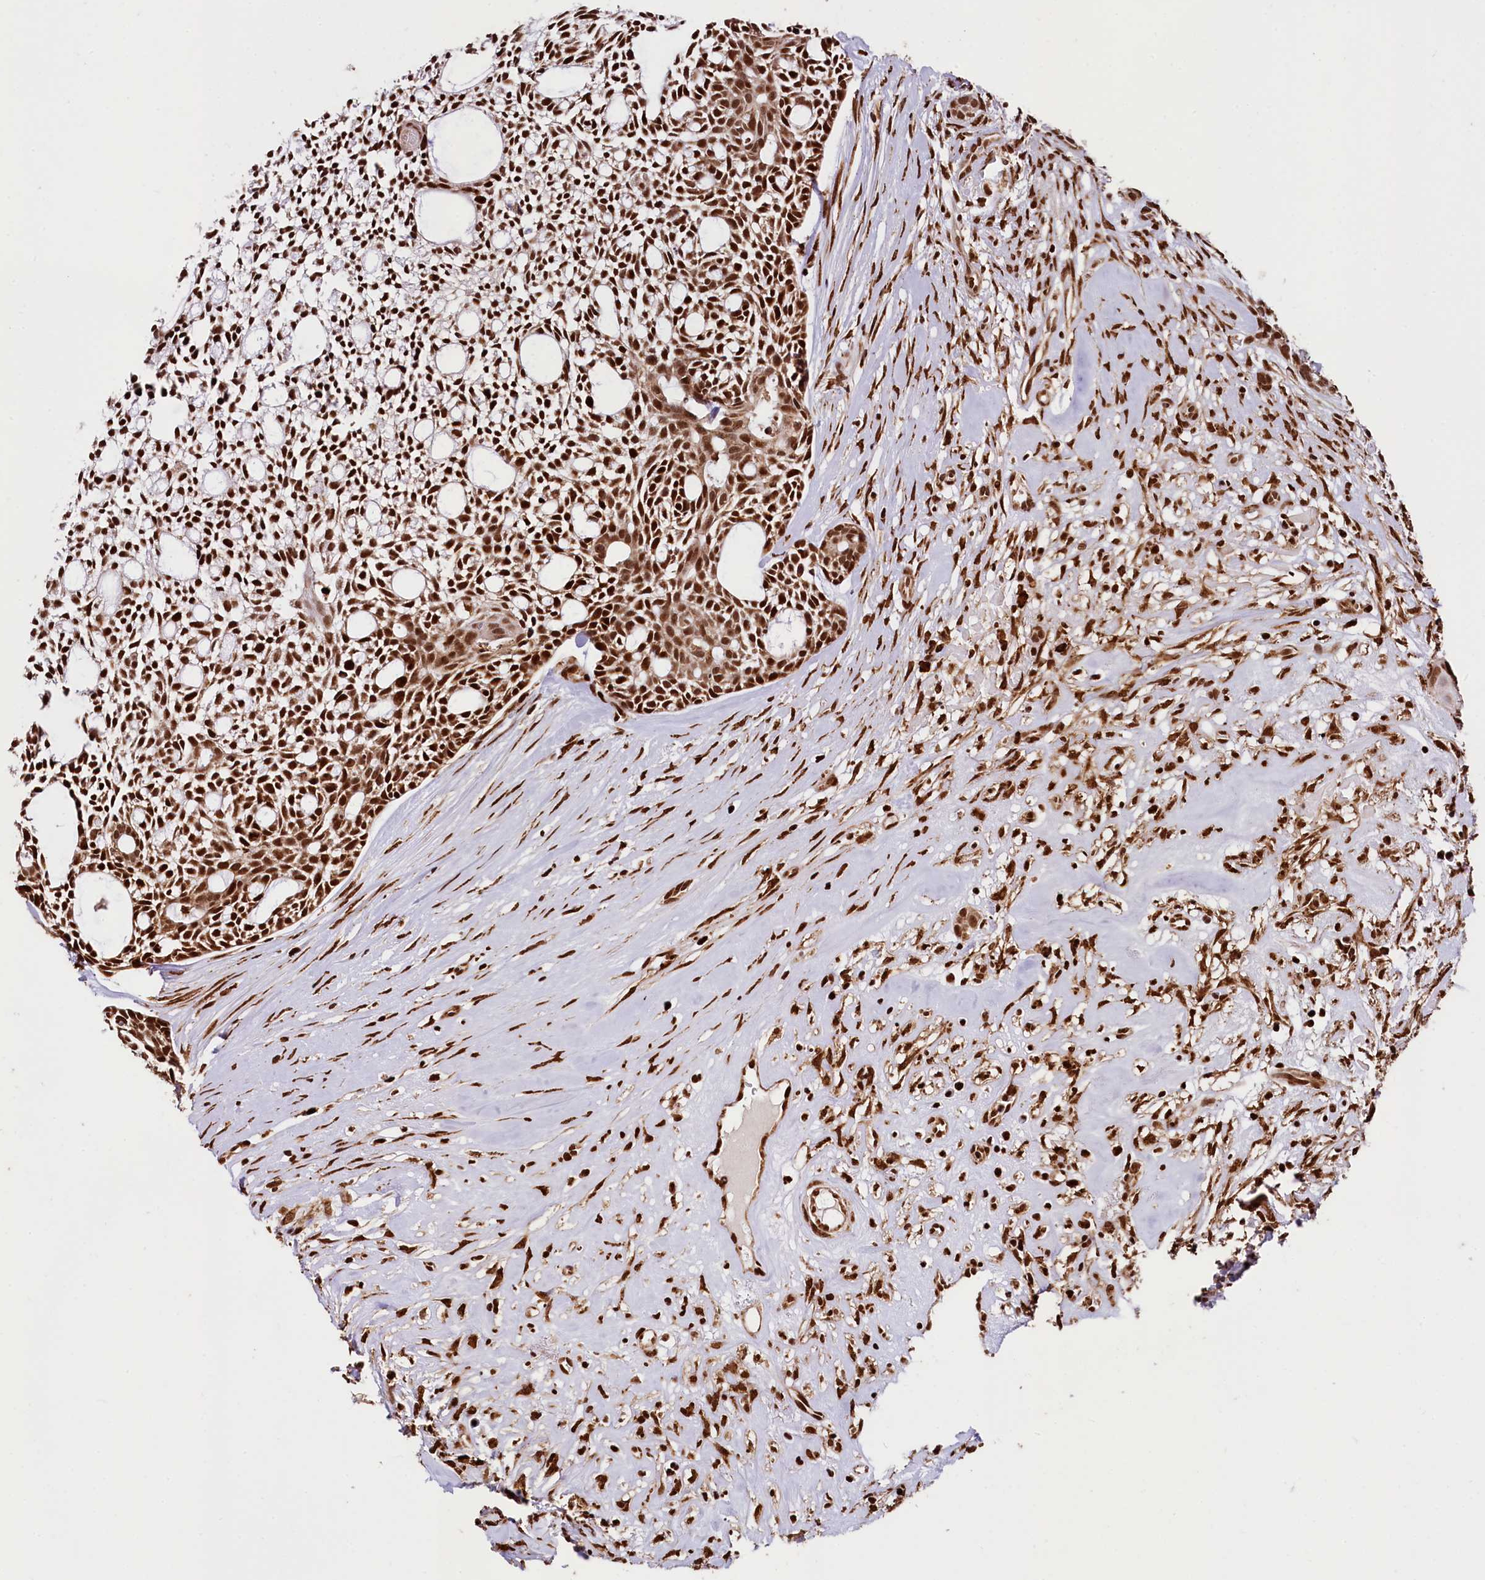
{"staining": {"intensity": "strong", "quantity": ">75%", "location": "nuclear"}, "tissue": "head and neck cancer", "cell_type": "Tumor cells", "image_type": "cancer", "snomed": [{"axis": "morphology", "description": "Adenocarcinoma, NOS"}, {"axis": "topography", "description": "Subcutis"}, {"axis": "topography", "description": "Head-Neck"}], "caption": "This is an image of immunohistochemistry staining of head and neck cancer, which shows strong positivity in the nuclear of tumor cells.", "gene": "PDS5B", "patient": {"sex": "female", "age": 73}}